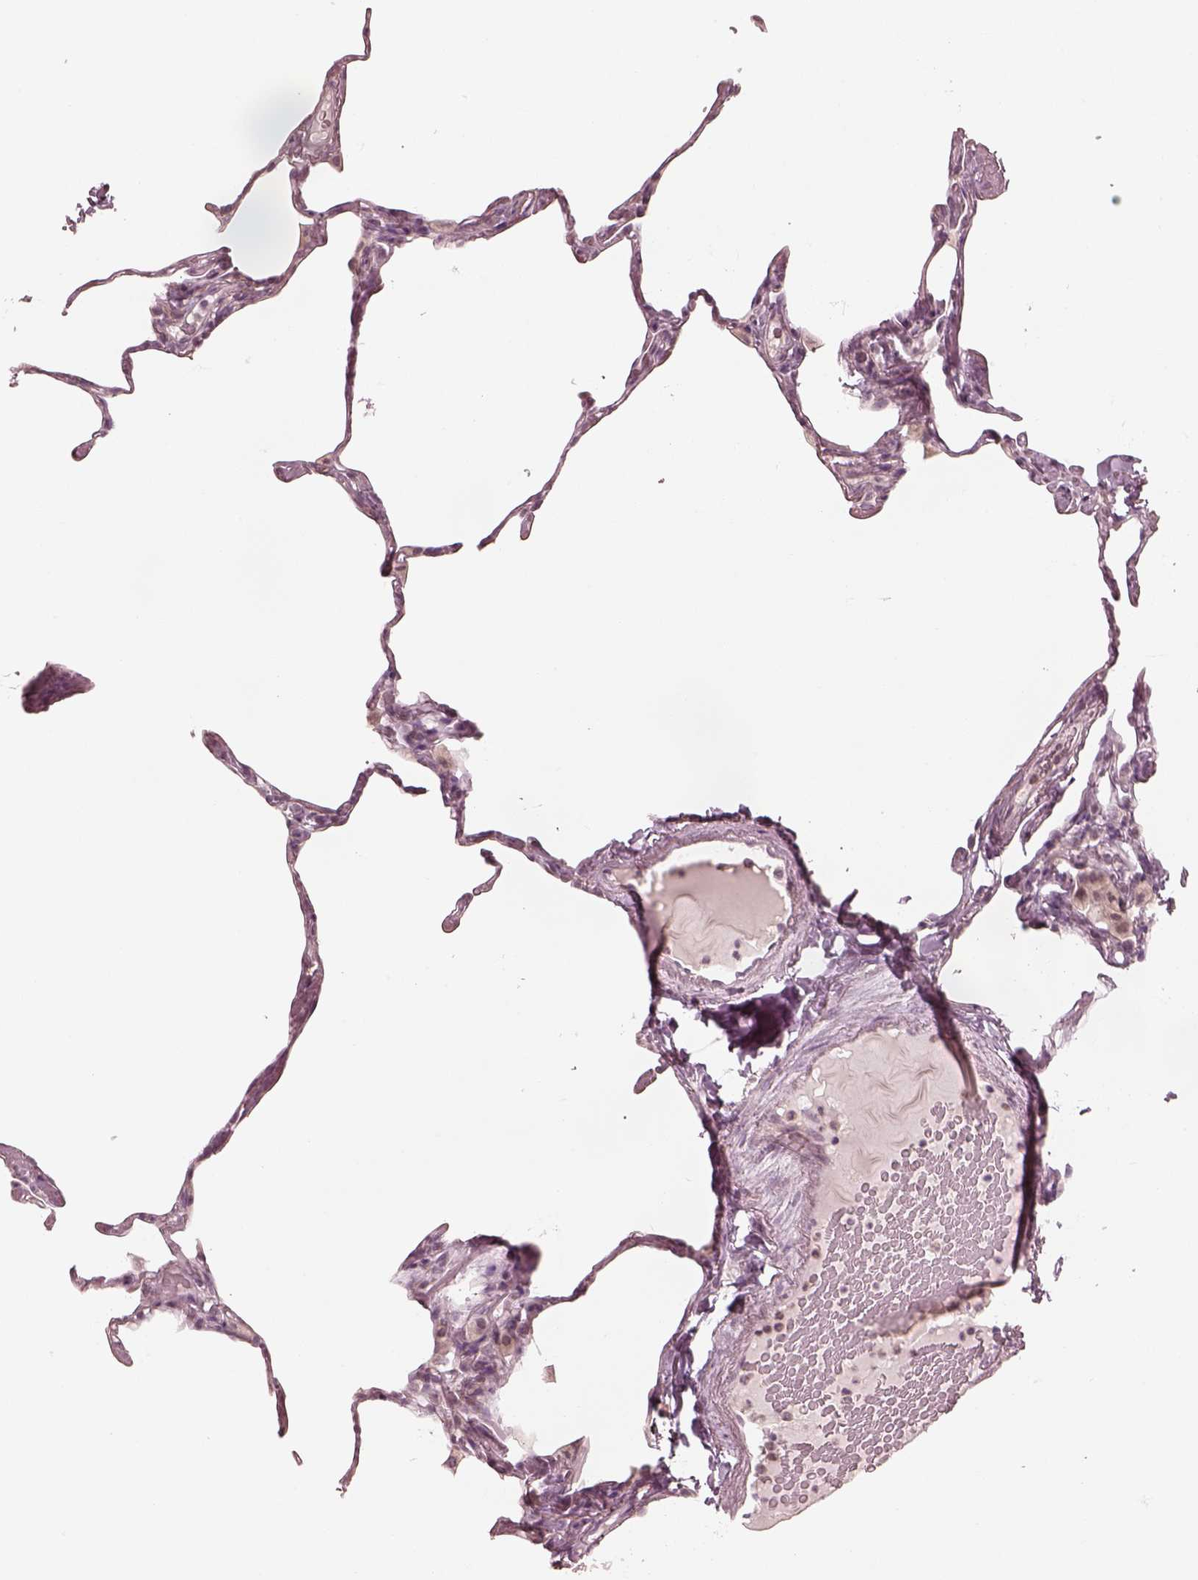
{"staining": {"intensity": "negative", "quantity": "none", "location": "none"}, "tissue": "lung", "cell_type": "Alveolar cells", "image_type": "normal", "snomed": [{"axis": "morphology", "description": "Normal tissue, NOS"}, {"axis": "topography", "description": "Lung"}], "caption": "Lung stained for a protein using immunohistochemistry (IHC) displays no expression alveolar cells.", "gene": "ACACB", "patient": {"sex": "male", "age": 65}}